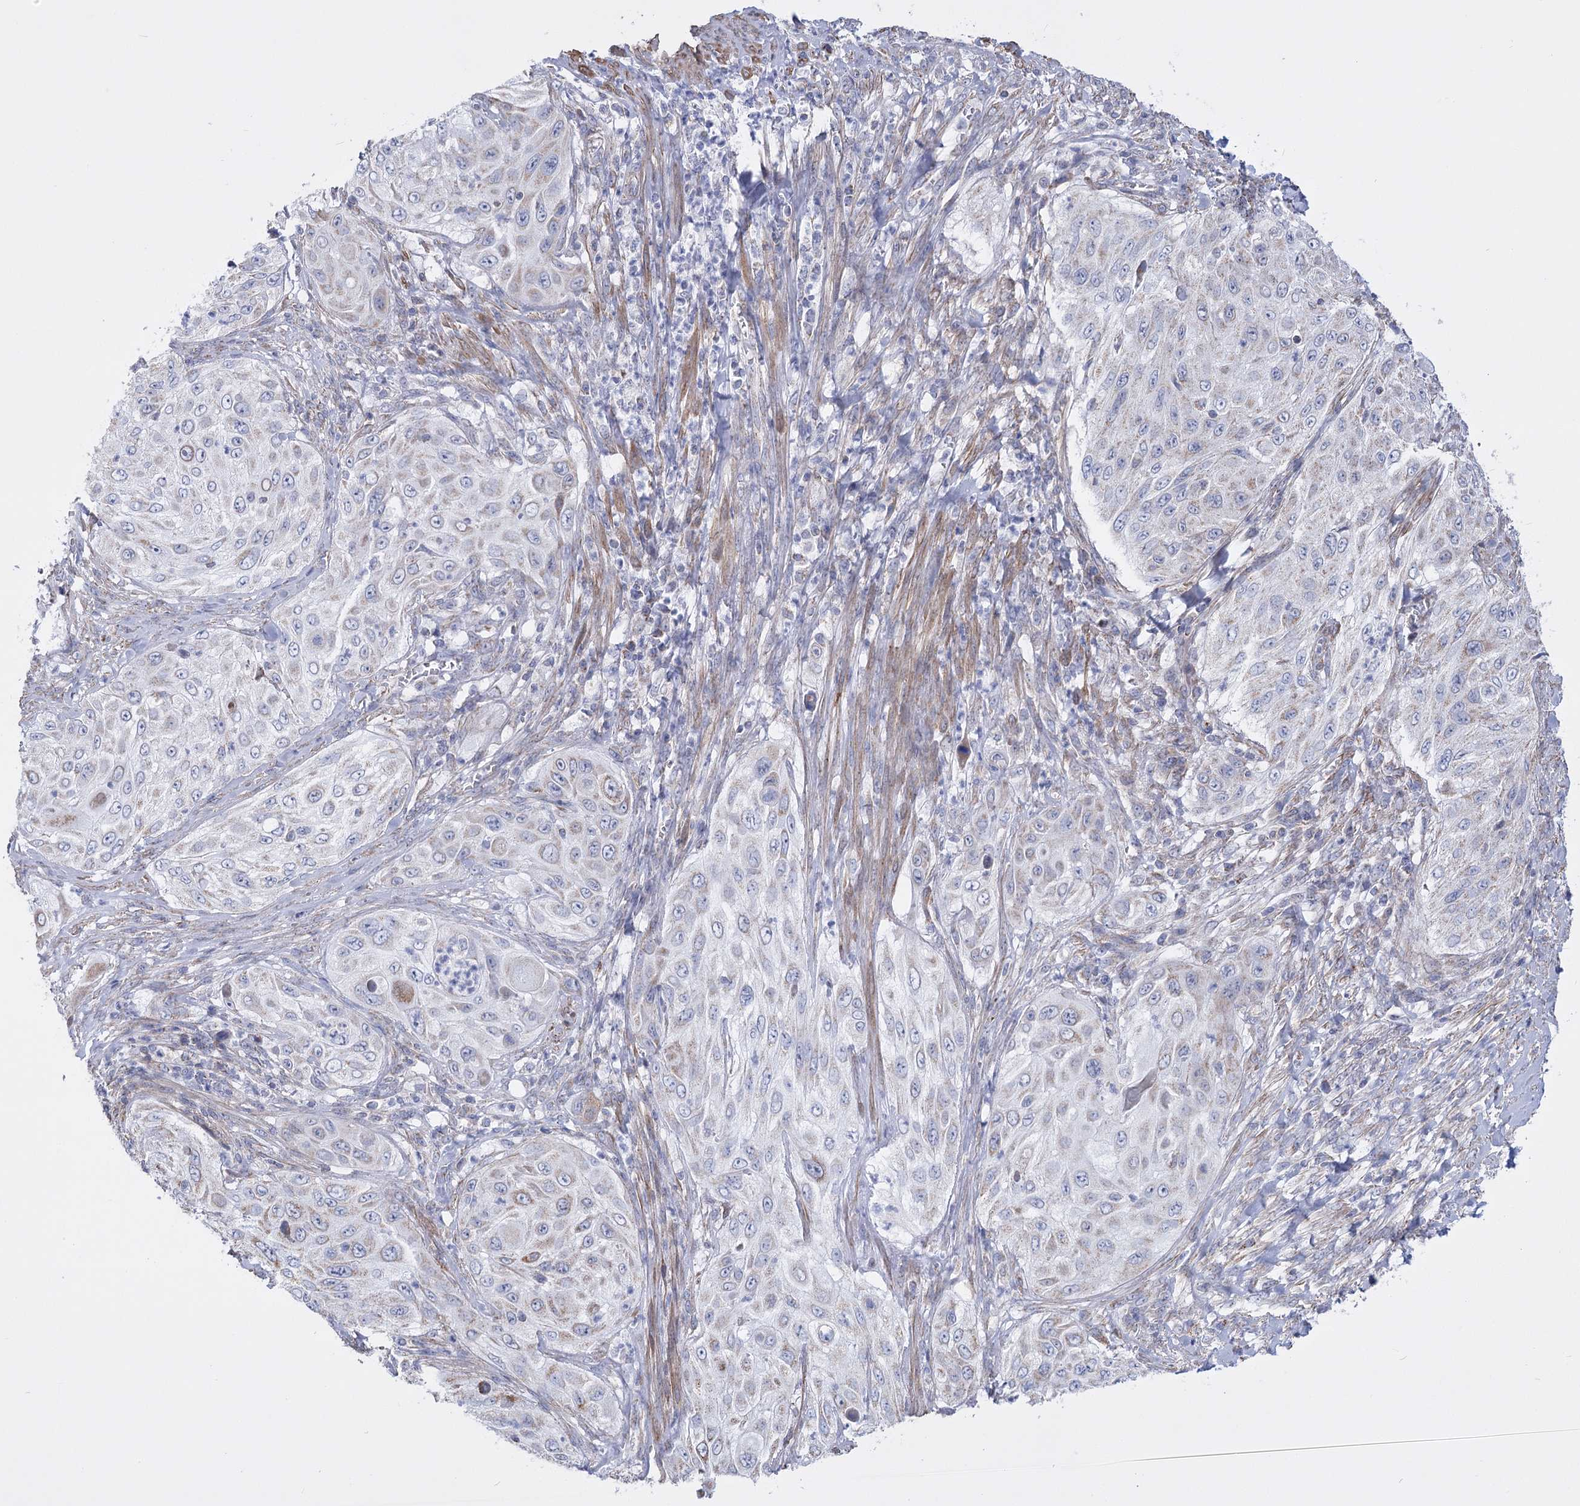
{"staining": {"intensity": "weak", "quantity": "<25%", "location": "cytoplasmic/membranous"}, "tissue": "cervical cancer", "cell_type": "Tumor cells", "image_type": "cancer", "snomed": [{"axis": "morphology", "description": "Squamous cell carcinoma, NOS"}, {"axis": "topography", "description": "Cervix"}], "caption": "DAB (3,3'-diaminobenzidine) immunohistochemical staining of human cervical cancer reveals no significant staining in tumor cells. Nuclei are stained in blue.", "gene": "PDHB", "patient": {"sex": "female", "age": 42}}